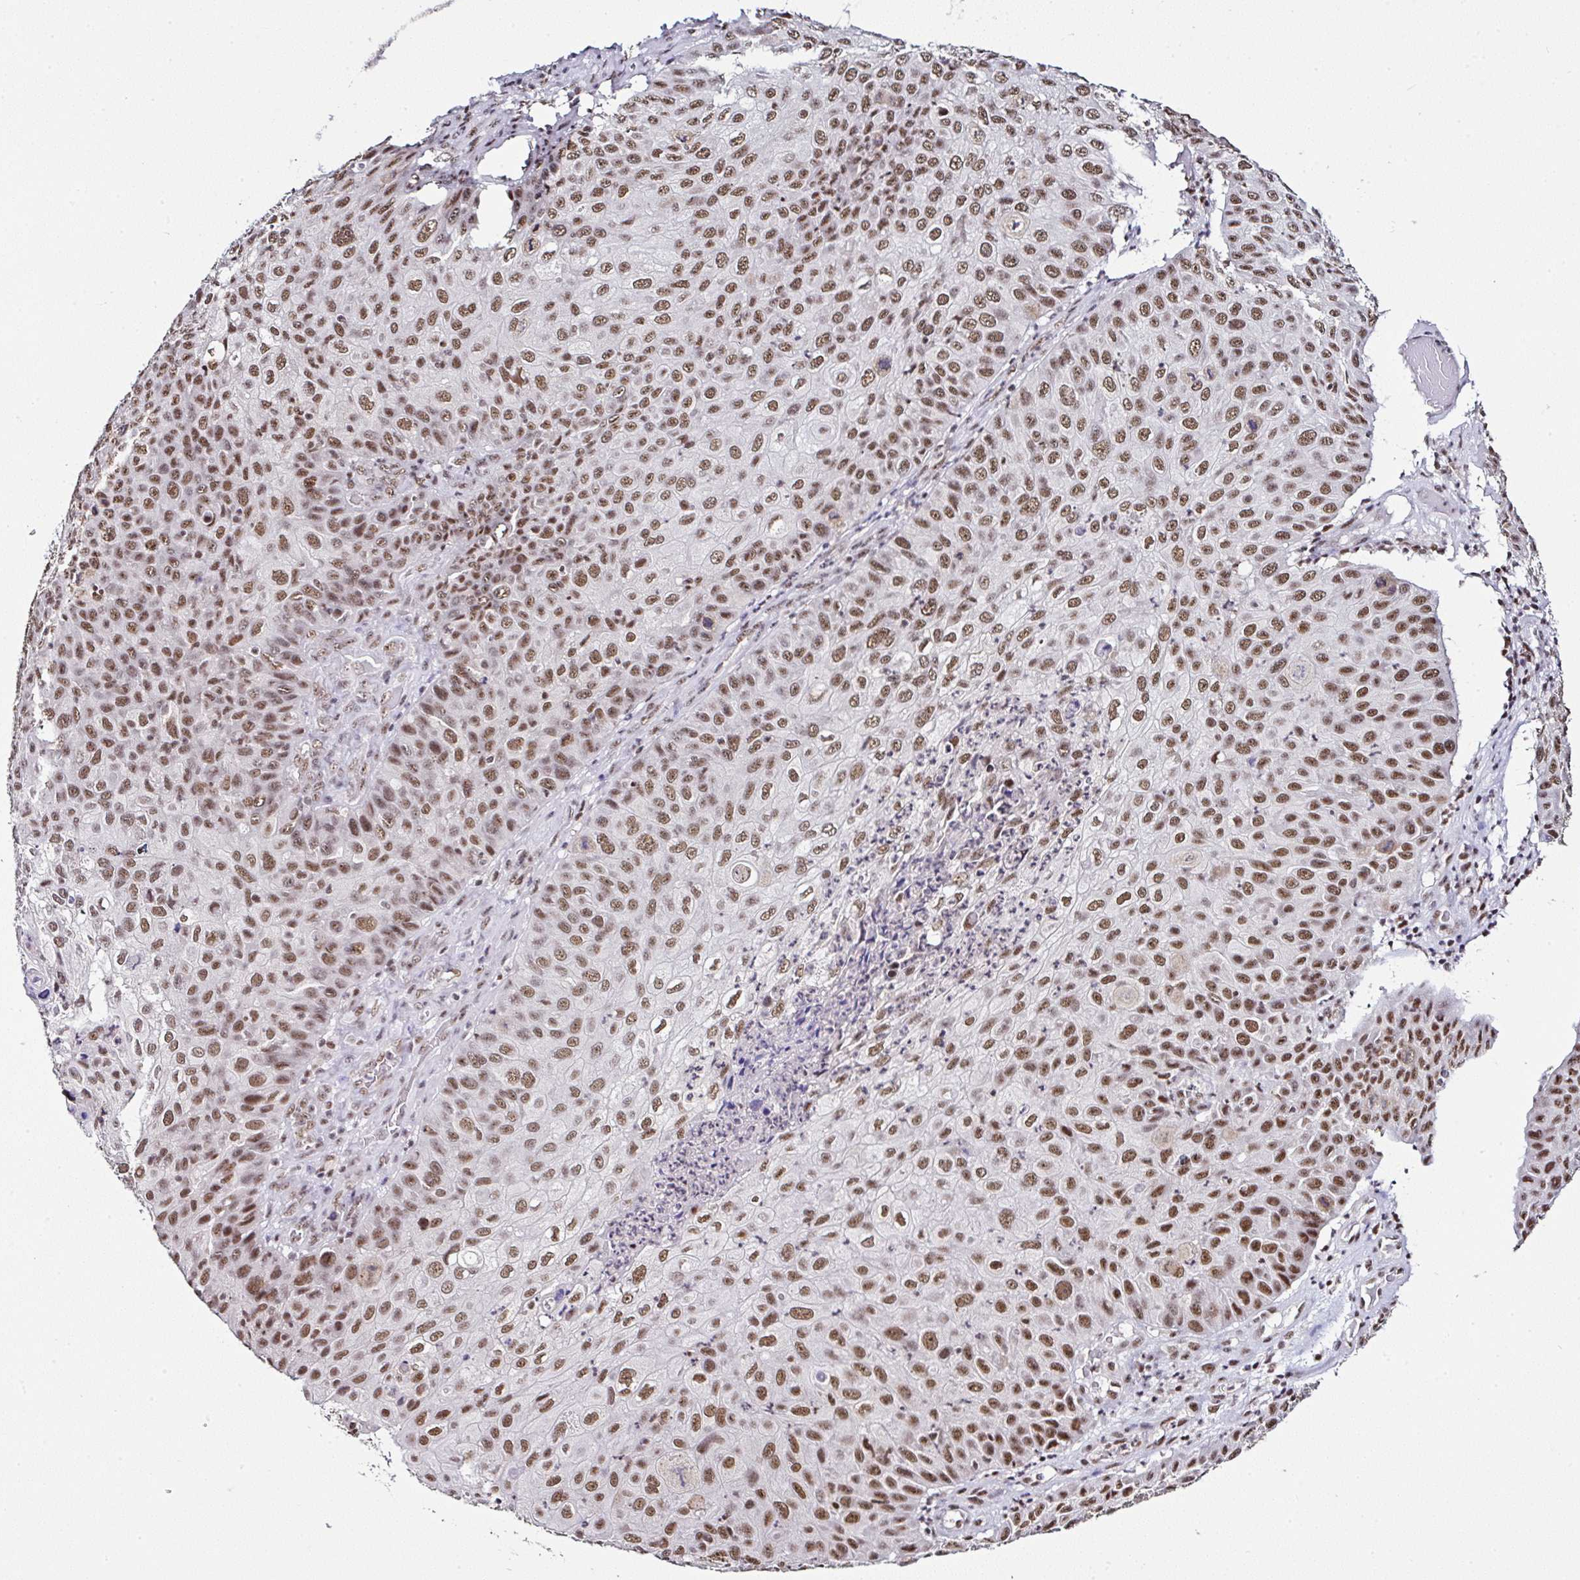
{"staining": {"intensity": "moderate", "quantity": ">75%", "location": "nuclear"}, "tissue": "skin cancer", "cell_type": "Tumor cells", "image_type": "cancer", "snomed": [{"axis": "morphology", "description": "Squamous cell carcinoma, NOS"}, {"axis": "topography", "description": "Skin"}], "caption": "A histopathology image of skin cancer (squamous cell carcinoma) stained for a protein exhibits moderate nuclear brown staining in tumor cells.", "gene": "PTPN2", "patient": {"sex": "male", "age": 87}}